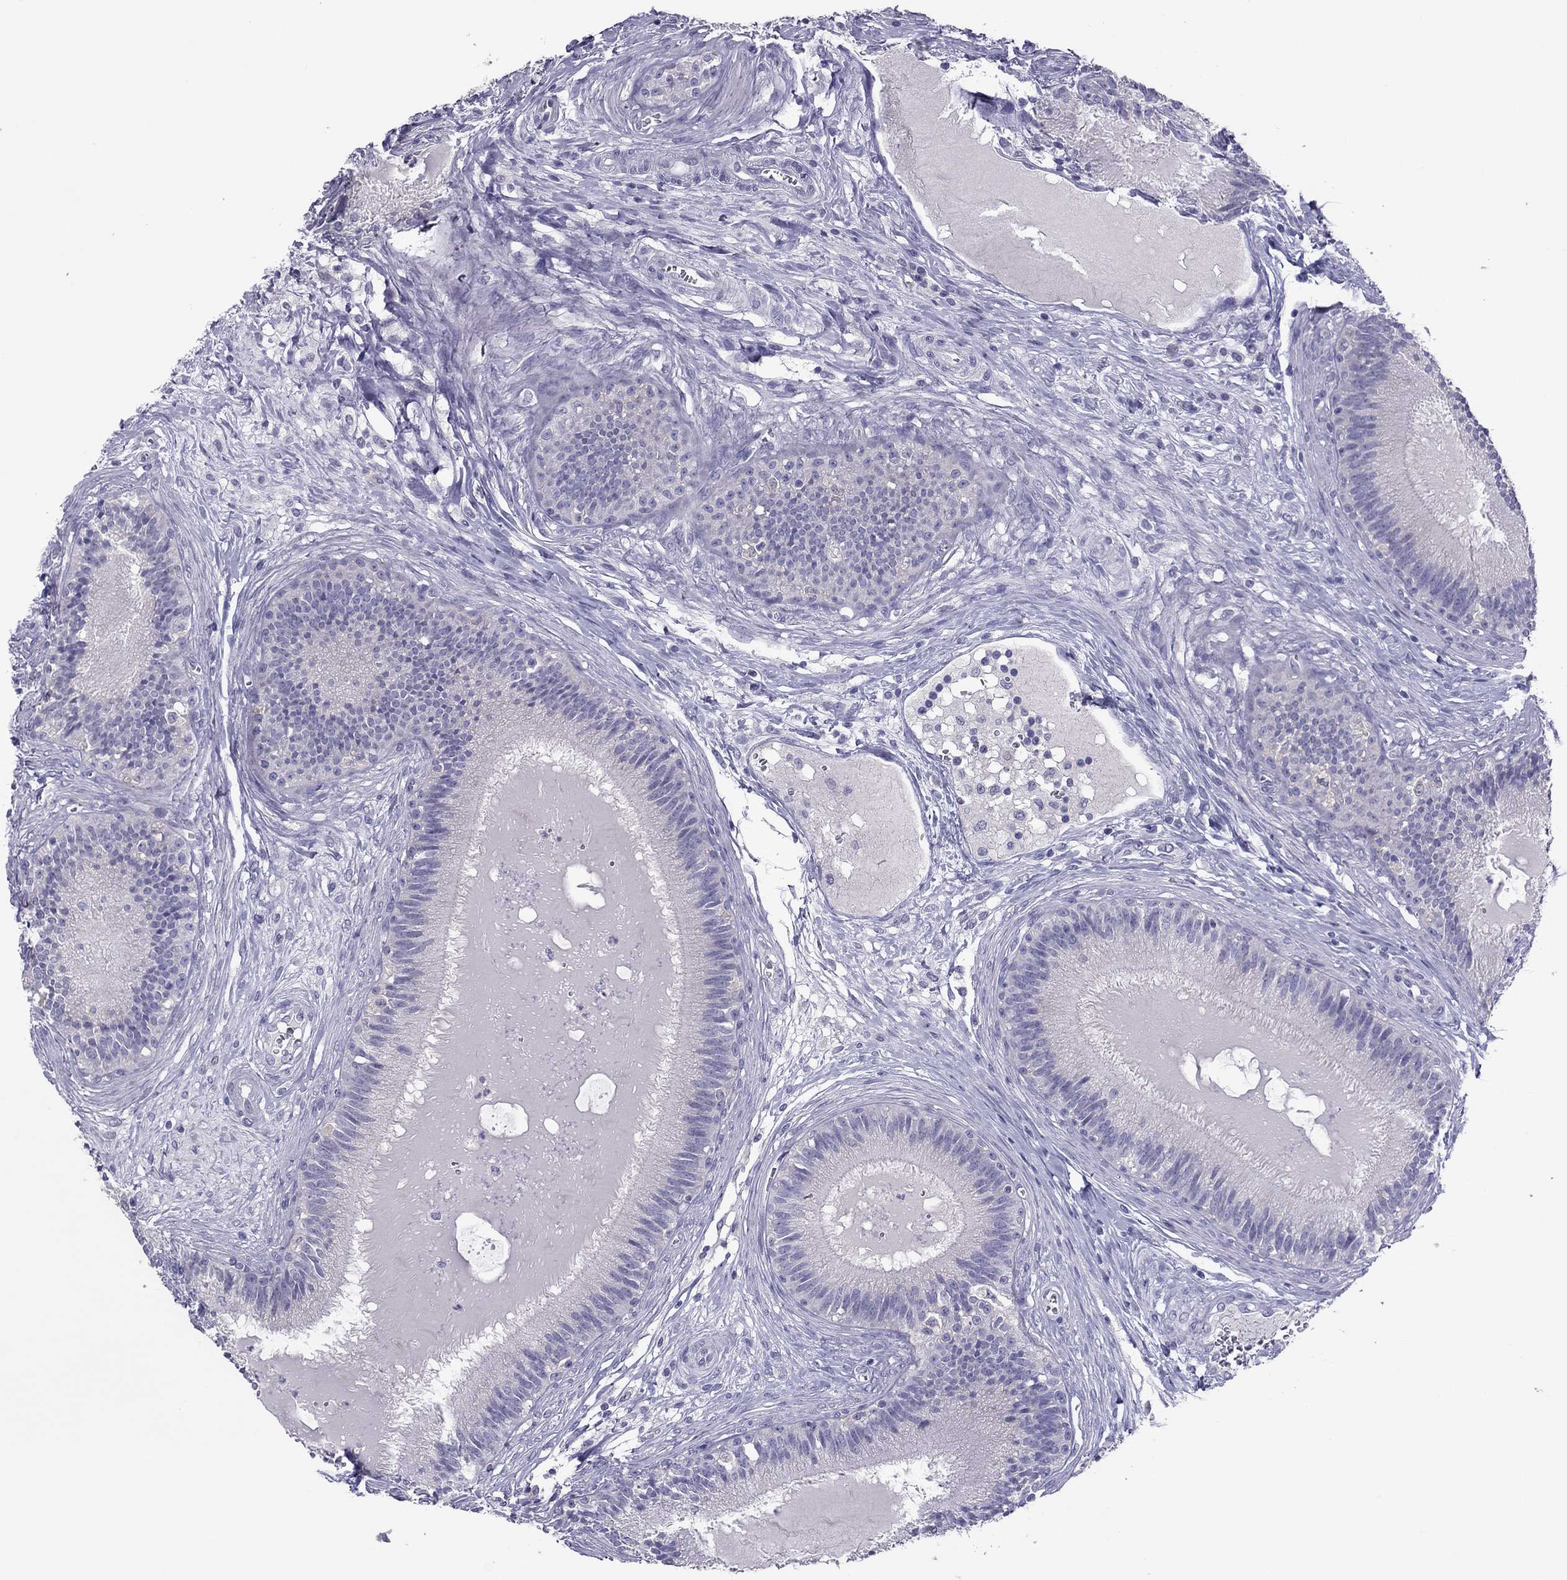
{"staining": {"intensity": "negative", "quantity": "none", "location": "none"}, "tissue": "epididymis", "cell_type": "Glandular cells", "image_type": "normal", "snomed": [{"axis": "morphology", "description": "Normal tissue, NOS"}, {"axis": "topography", "description": "Epididymis"}], "caption": "Immunohistochemical staining of unremarkable human epididymis demonstrates no significant expression in glandular cells.", "gene": "RGS8", "patient": {"sex": "male", "age": 27}}